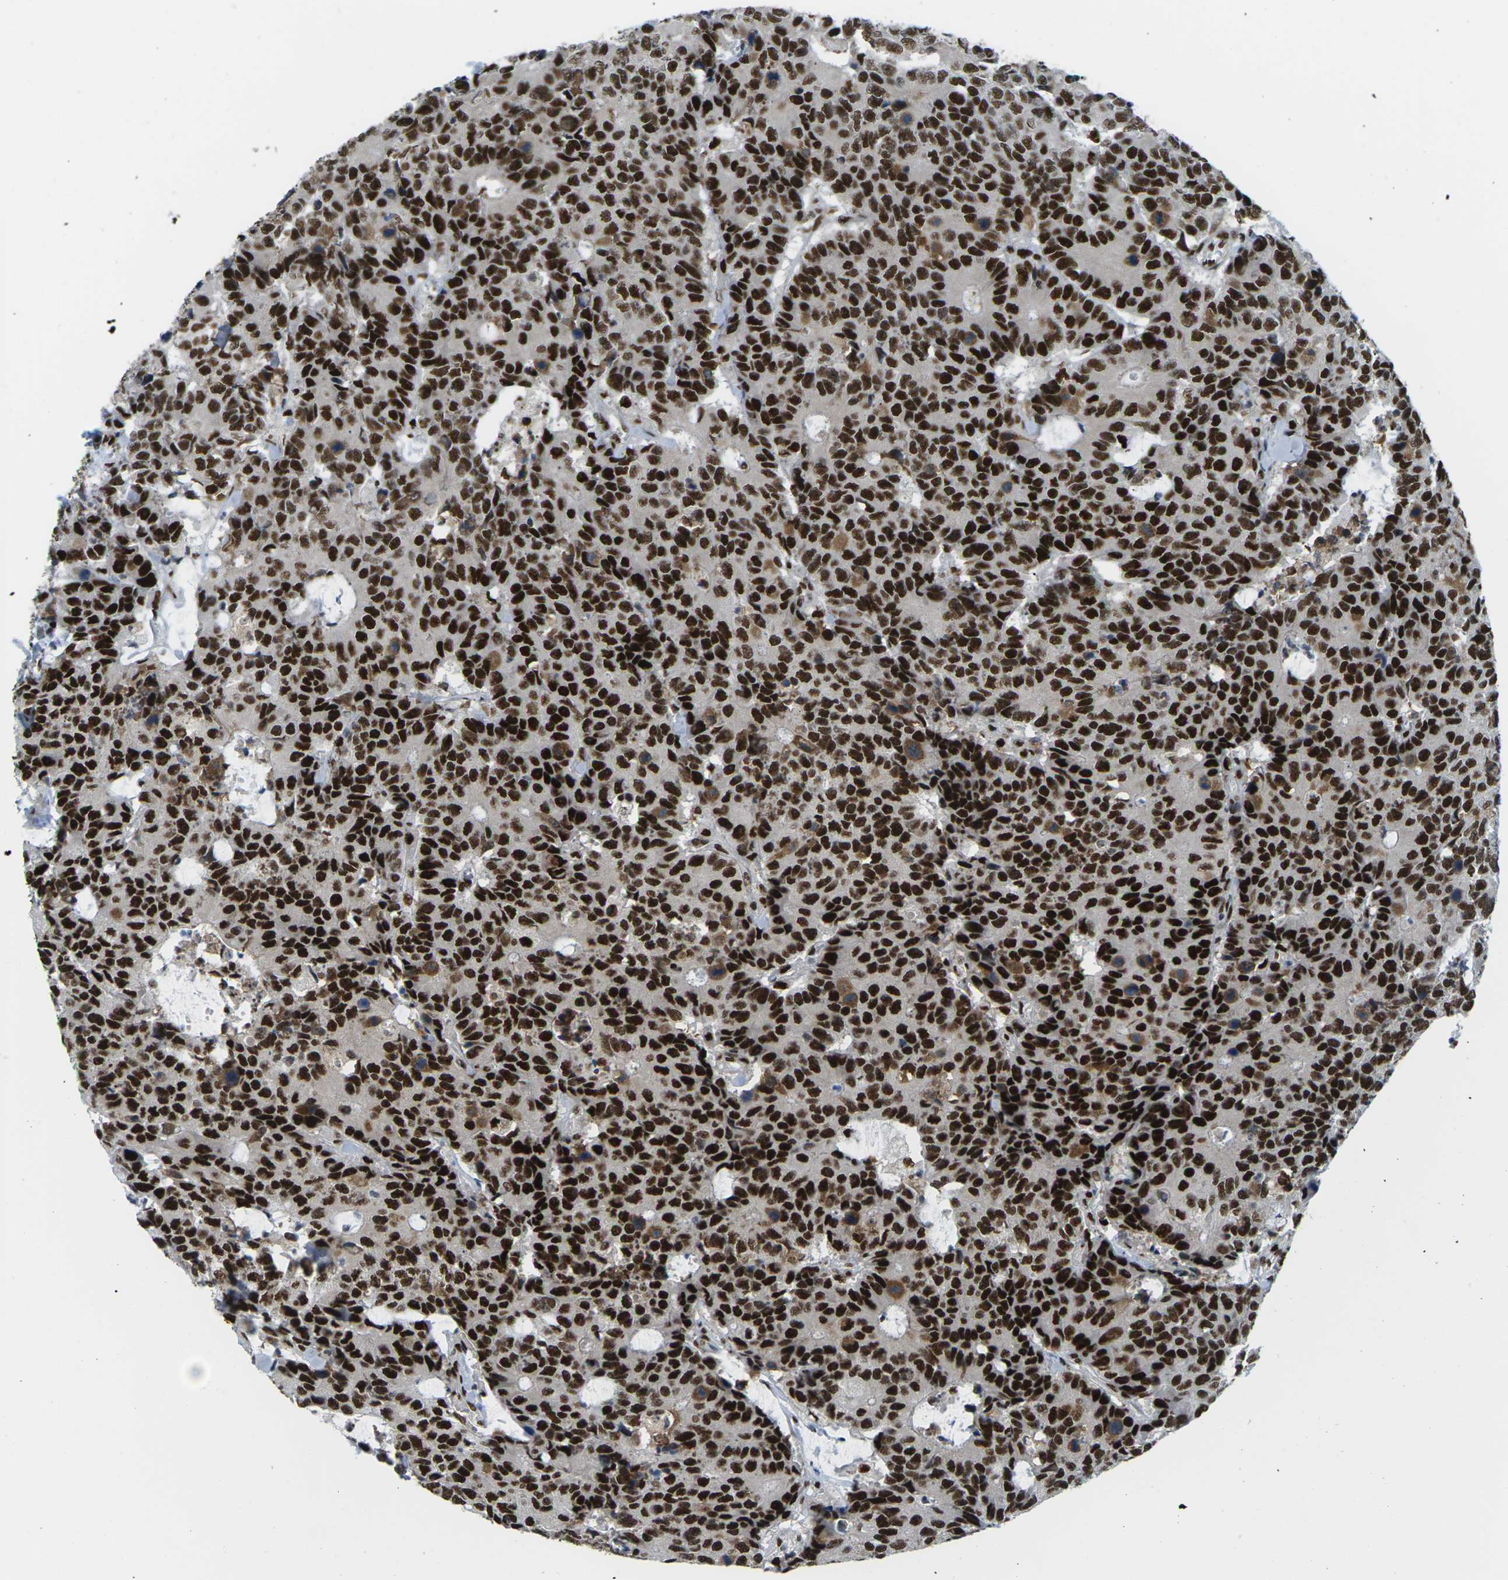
{"staining": {"intensity": "strong", "quantity": ">75%", "location": "nuclear"}, "tissue": "colorectal cancer", "cell_type": "Tumor cells", "image_type": "cancer", "snomed": [{"axis": "morphology", "description": "Adenocarcinoma, NOS"}, {"axis": "topography", "description": "Colon"}], "caption": "An IHC image of neoplastic tissue is shown. Protein staining in brown highlights strong nuclear positivity in colorectal cancer within tumor cells.", "gene": "PSME3", "patient": {"sex": "female", "age": 86}}